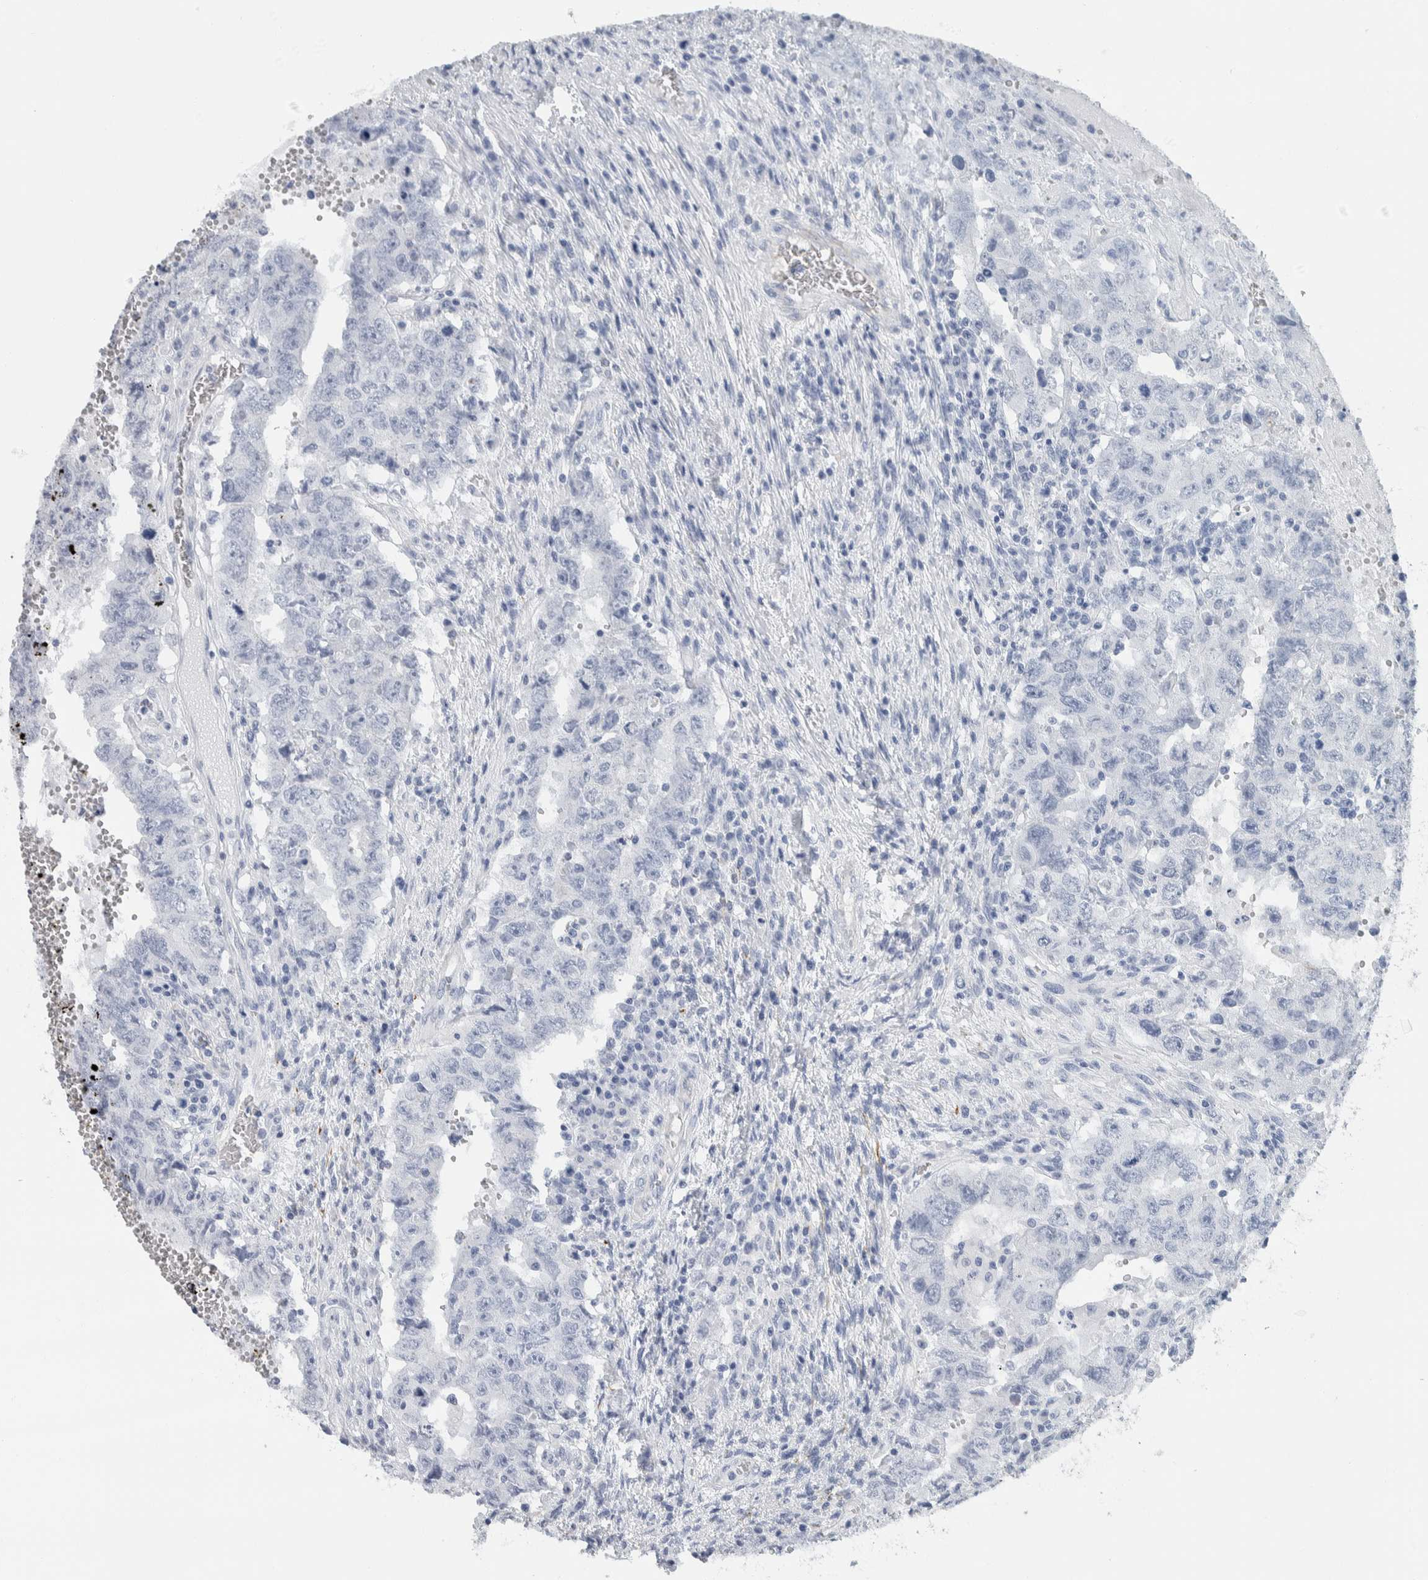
{"staining": {"intensity": "negative", "quantity": "none", "location": "none"}, "tissue": "testis cancer", "cell_type": "Tumor cells", "image_type": "cancer", "snomed": [{"axis": "morphology", "description": "Carcinoma, Embryonal, NOS"}, {"axis": "topography", "description": "Testis"}], "caption": "An image of human testis cancer is negative for staining in tumor cells. Brightfield microscopy of IHC stained with DAB (brown) and hematoxylin (blue), captured at high magnification.", "gene": "NEFM", "patient": {"sex": "male", "age": 26}}